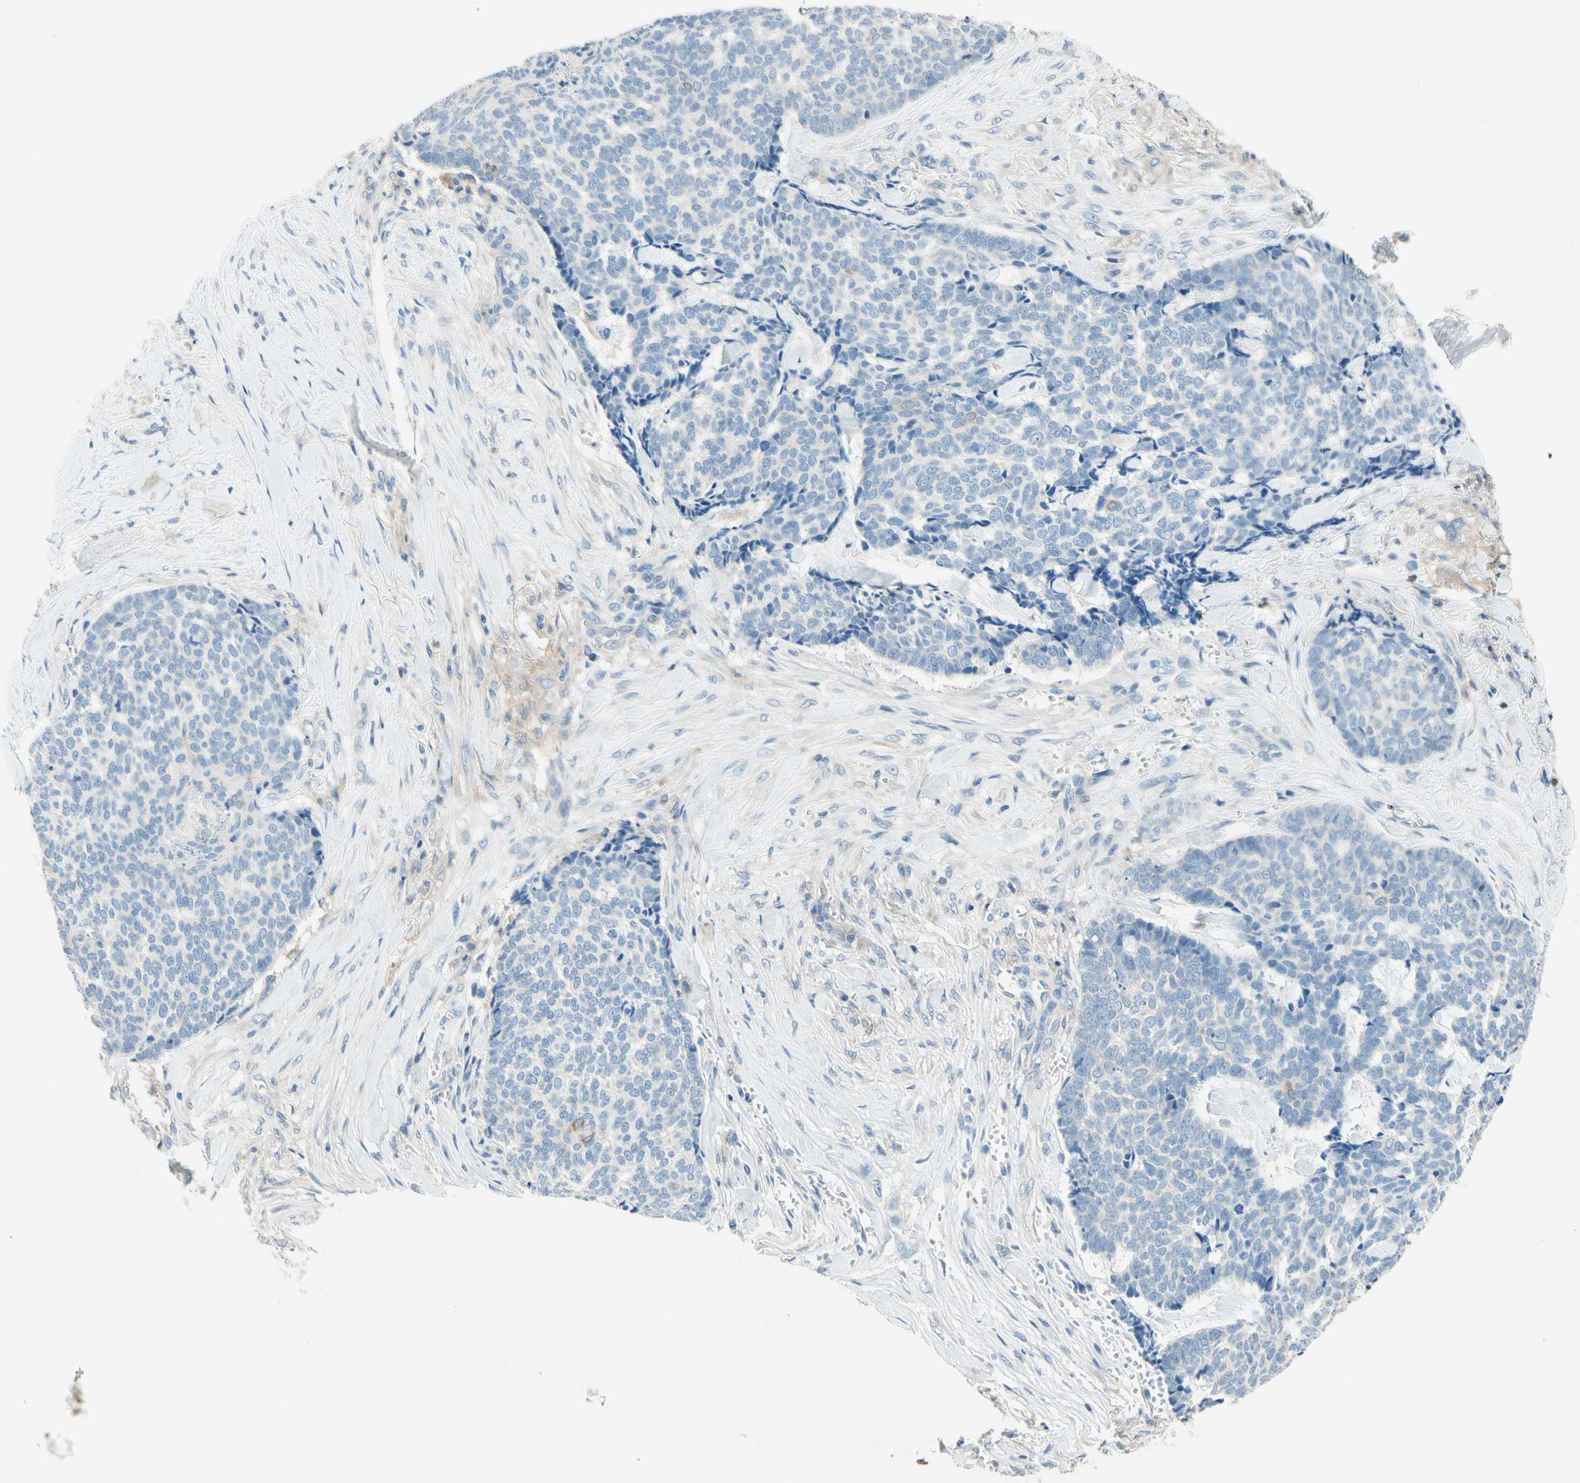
{"staining": {"intensity": "weak", "quantity": "<25%", "location": "cytoplasmic/membranous"}, "tissue": "skin cancer", "cell_type": "Tumor cells", "image_type": "cancer", "snomed": [{"axis": "morphology", "description": "Basal cell carcinoma"}, {"axis": "topography", "description": "Skin"}], "caption": "This is an immunohistochemistry (IHC) image of basal cell carcinoma (skin). There is no expression in tumor cells.", "gene": "SIGLEC9", "patient": {"sex": "male", "age": 84}}